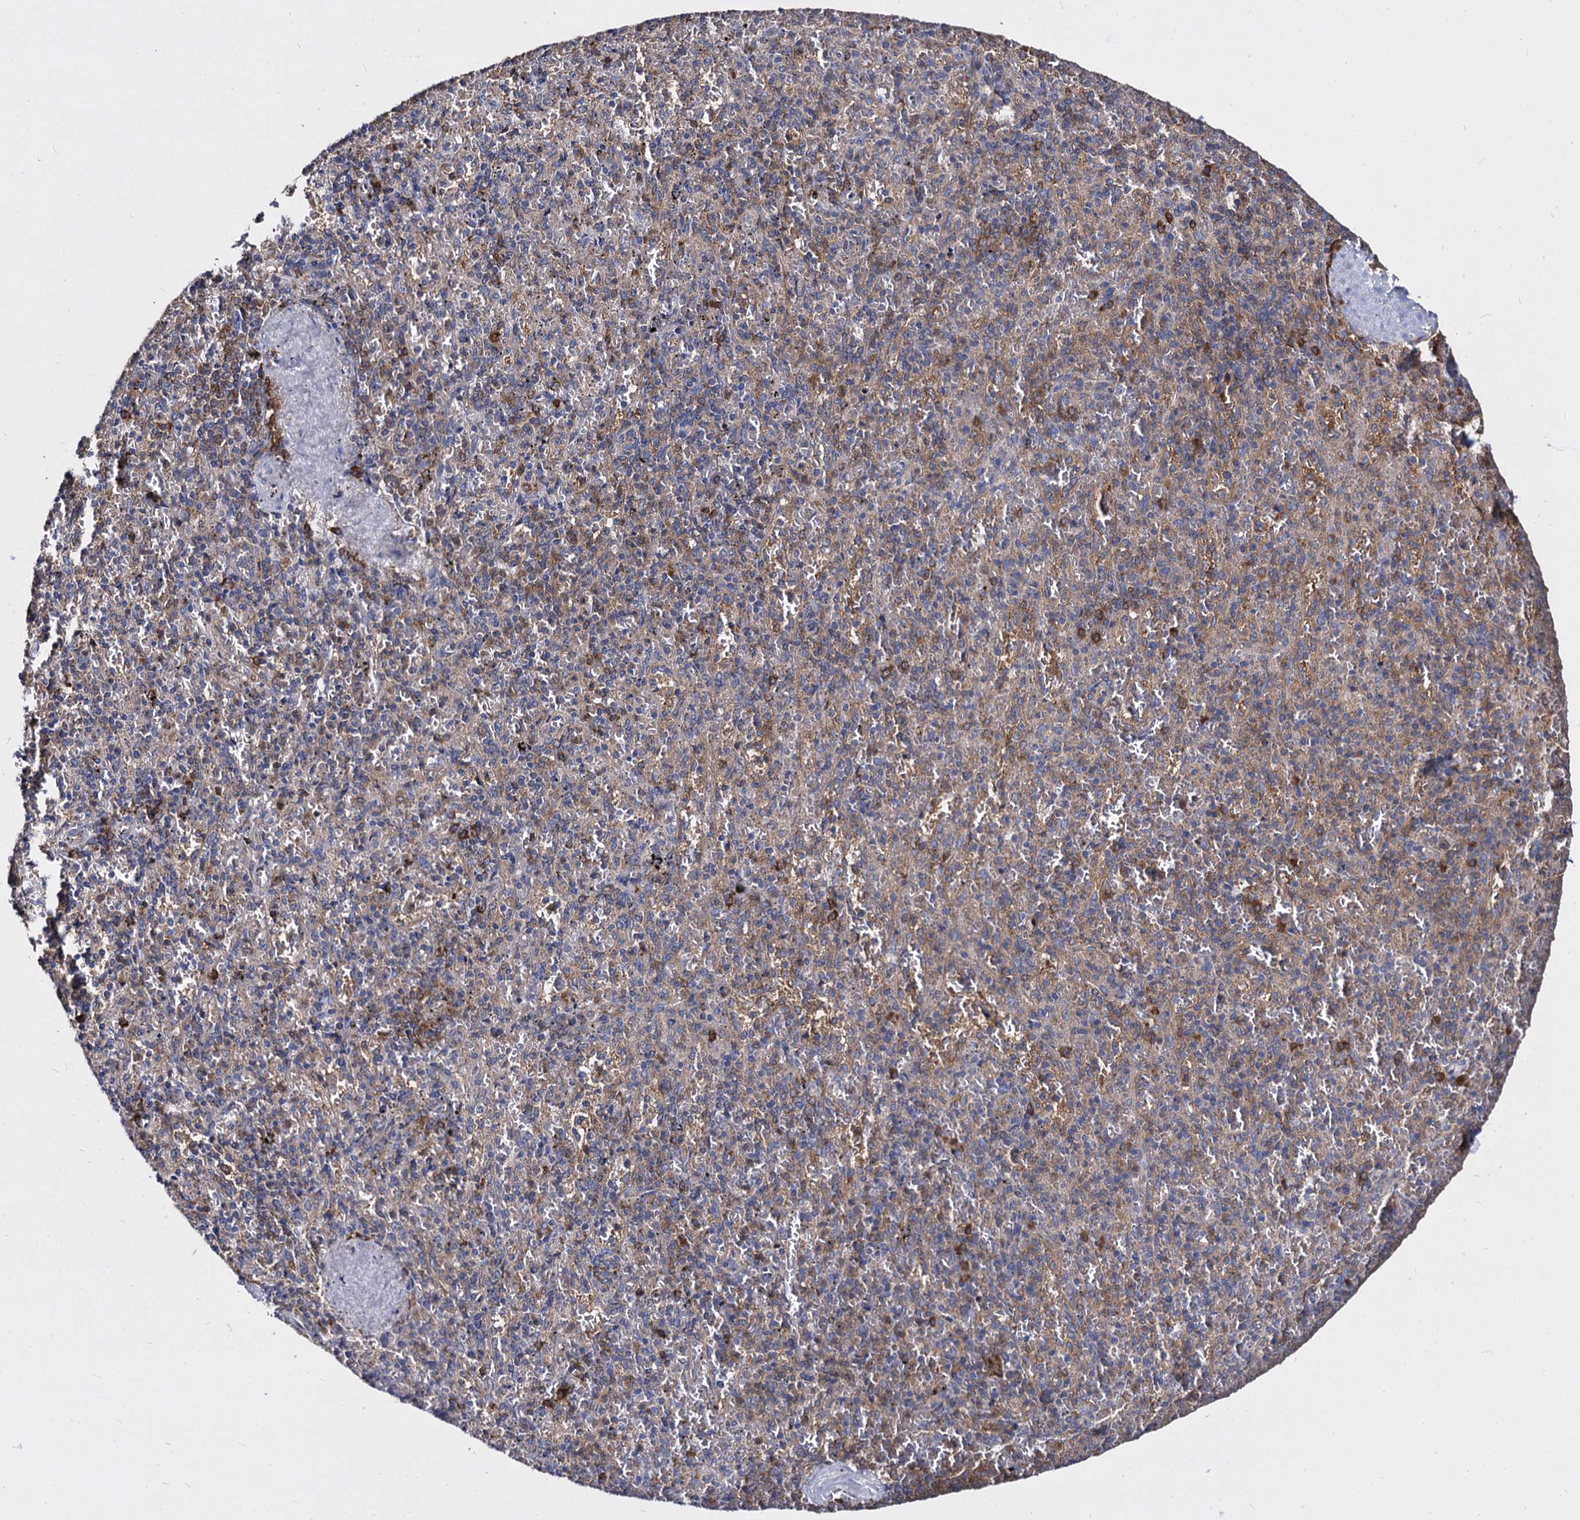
{"staining": {"intensity": "weak", "quantity": "<25%", "location": "cytoplasmic/membranous"}, "tissue": "spleen", "cell_type": "Cells in red pulp", "image_type": "normal", "snomed": [{"axis": "morphology", "description": "Normal tissue, NOS"}, {"axis": "topography", "description": "Spleen"}], "caption": "The image displays no significant expression in cells in red pulp of spleen. (DAB (3,3'-diaminobenzidine) immunohistochemistry (IHC), high magnification).", "gene": "NME1", "patient": {"sex": "male", "age": 82}}